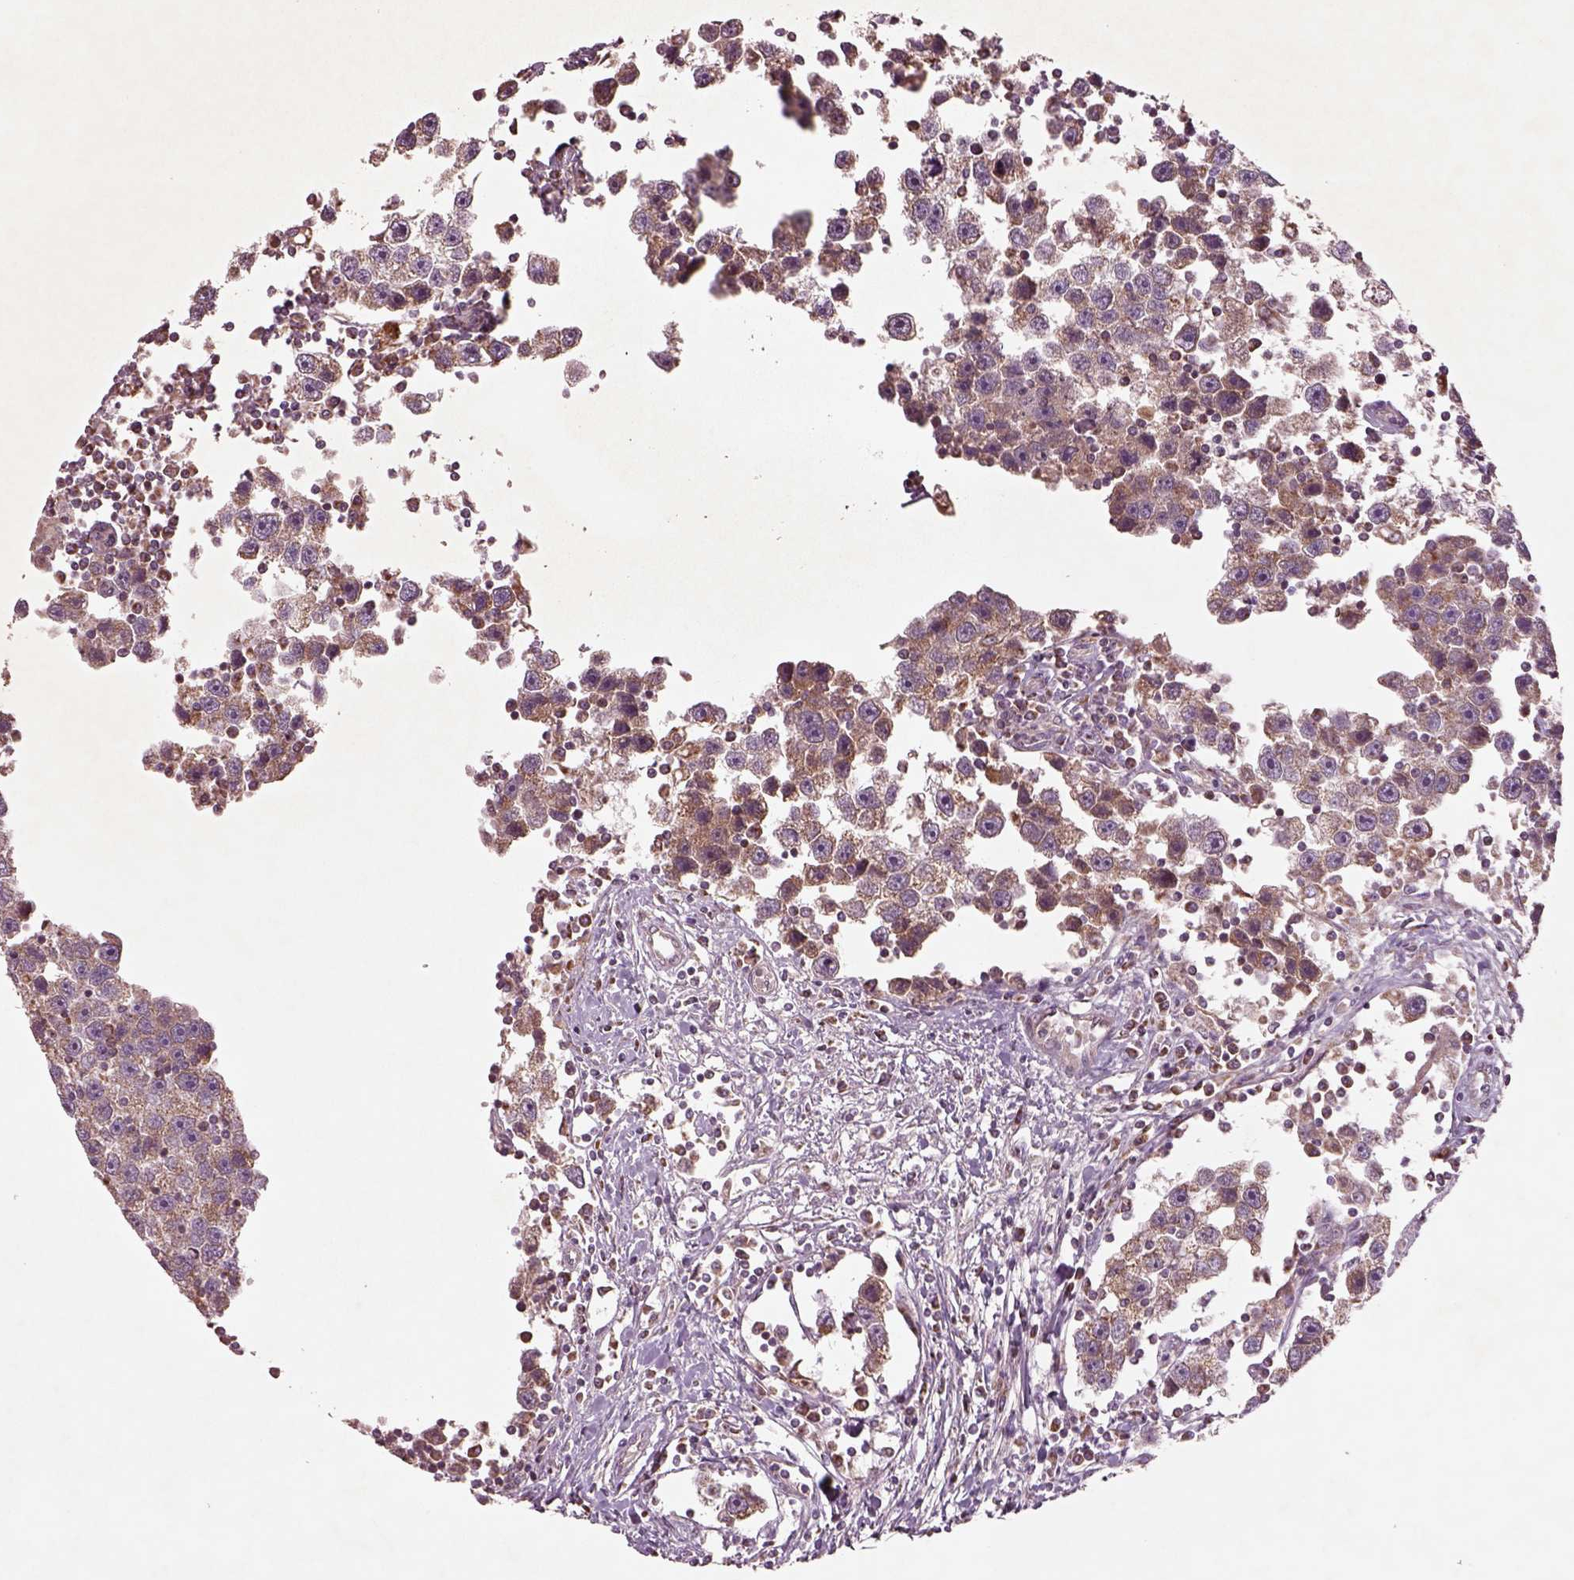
{"staining": {"intensity": "weak", "quantity": ">75%", "location": "cytoplasmic/membranous"}, "tissue": "testis cancer", "cell_type": "Tumor cells", "image_type": "cancer", "snomed": [{"axis": "morphology", "description": "Seminoma, NOS"}, {"axis": "topography", "description": "Testis"}], "caption": "Weak cytoplasmic/membranous staining is identified in about >75% of tumor cells in seminoma (testis).", "gene": "SLC25A5", "patient": {"sex": "male", "age": 30}}